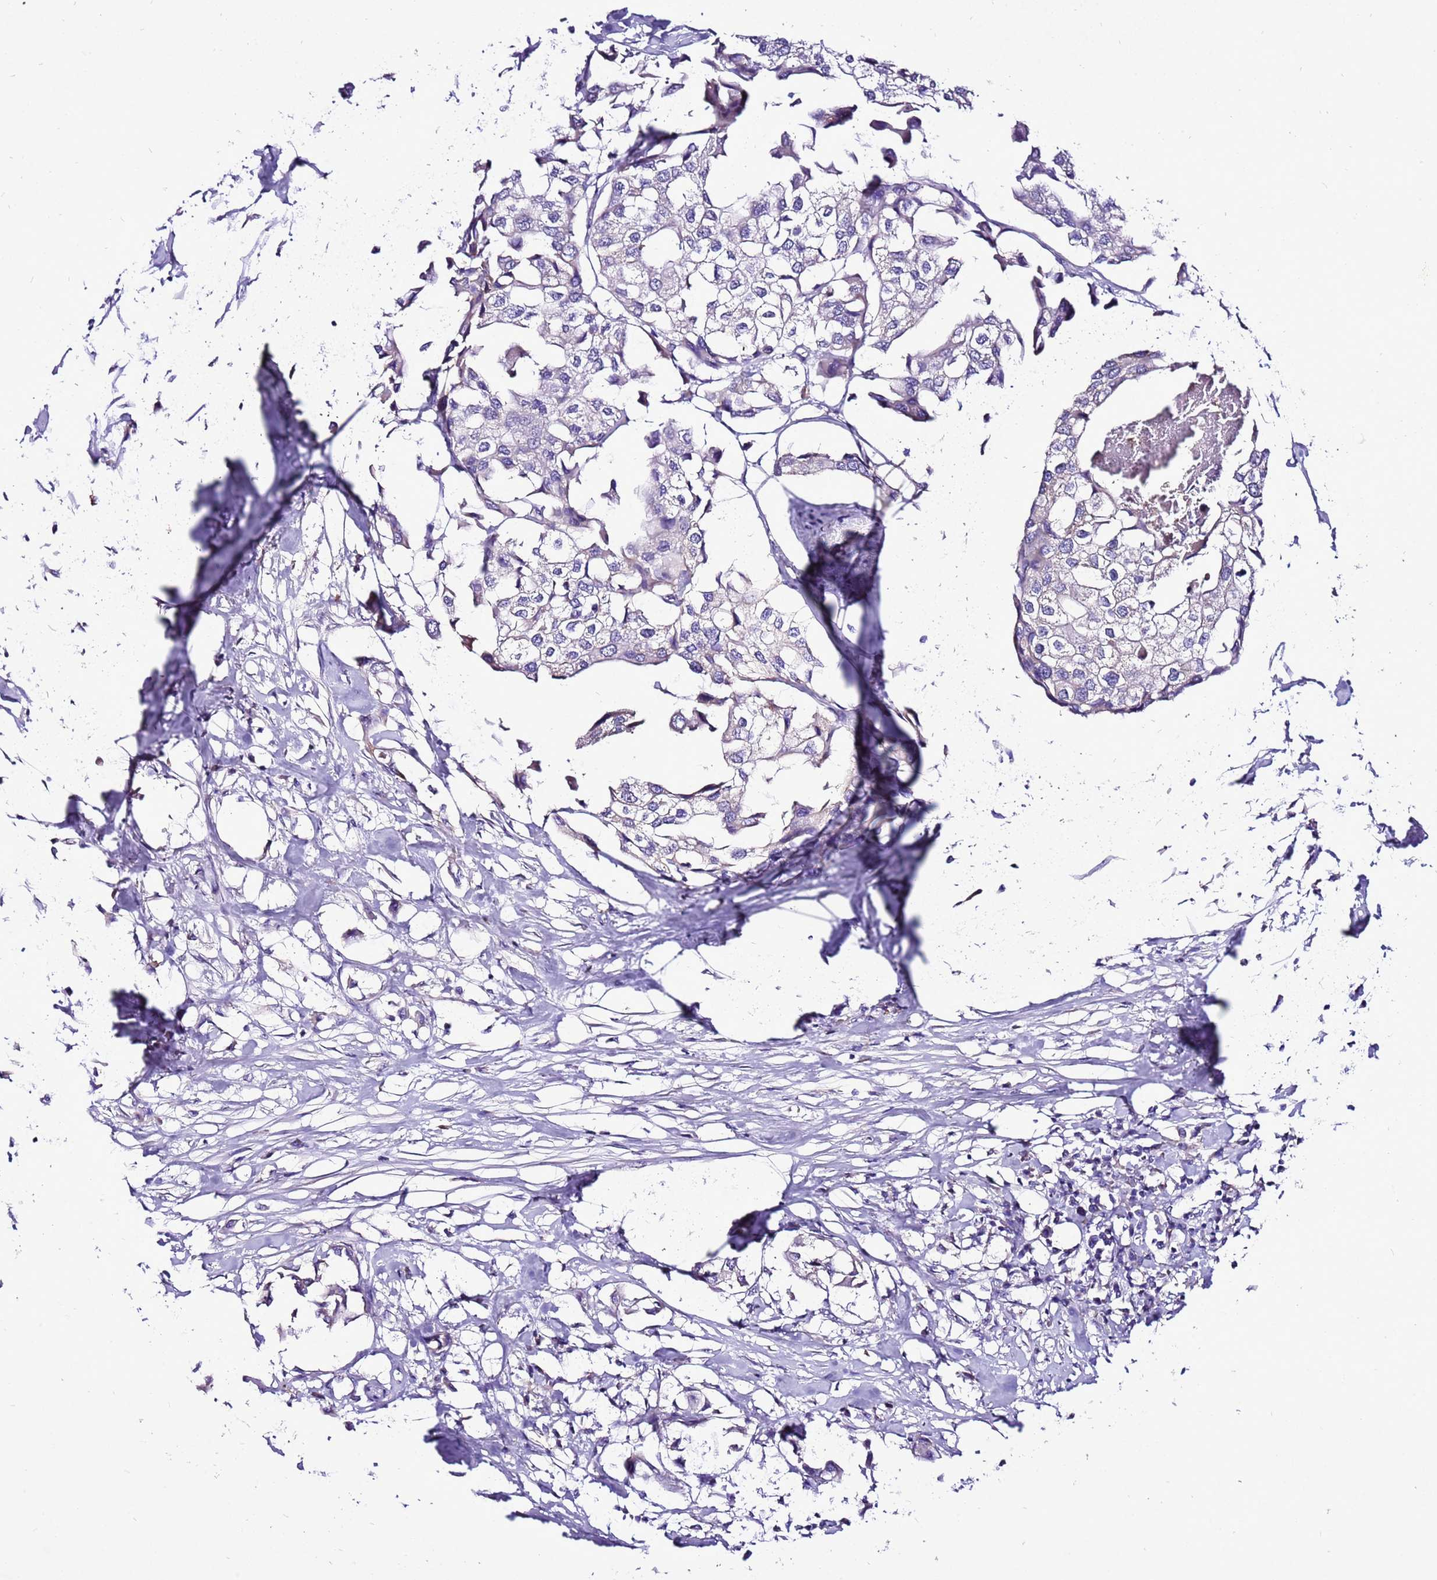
{"staining": {"intensity": "negative", "quantity": "none", "location": "none"}, "tissue": "urothelial cancer", "cell_type": "Tumor cells", "image_type": "cancer", "snomed": [{"axis": "morphology", "description": "Urothelial carcinoma, High grade"}, {"axis": "topography", "description": "Urinary bladder"}], "caption": "A high-resolution histopathology image shows immunohistochemistry staining of urothelial cancer, which demonstrates no significant positivity in tumor cells. (DAB IHC visualized using brightfield microscopy, high magnification).", "gene": "TMEM106C", "patient": {"sex": "male", "age": 64}}